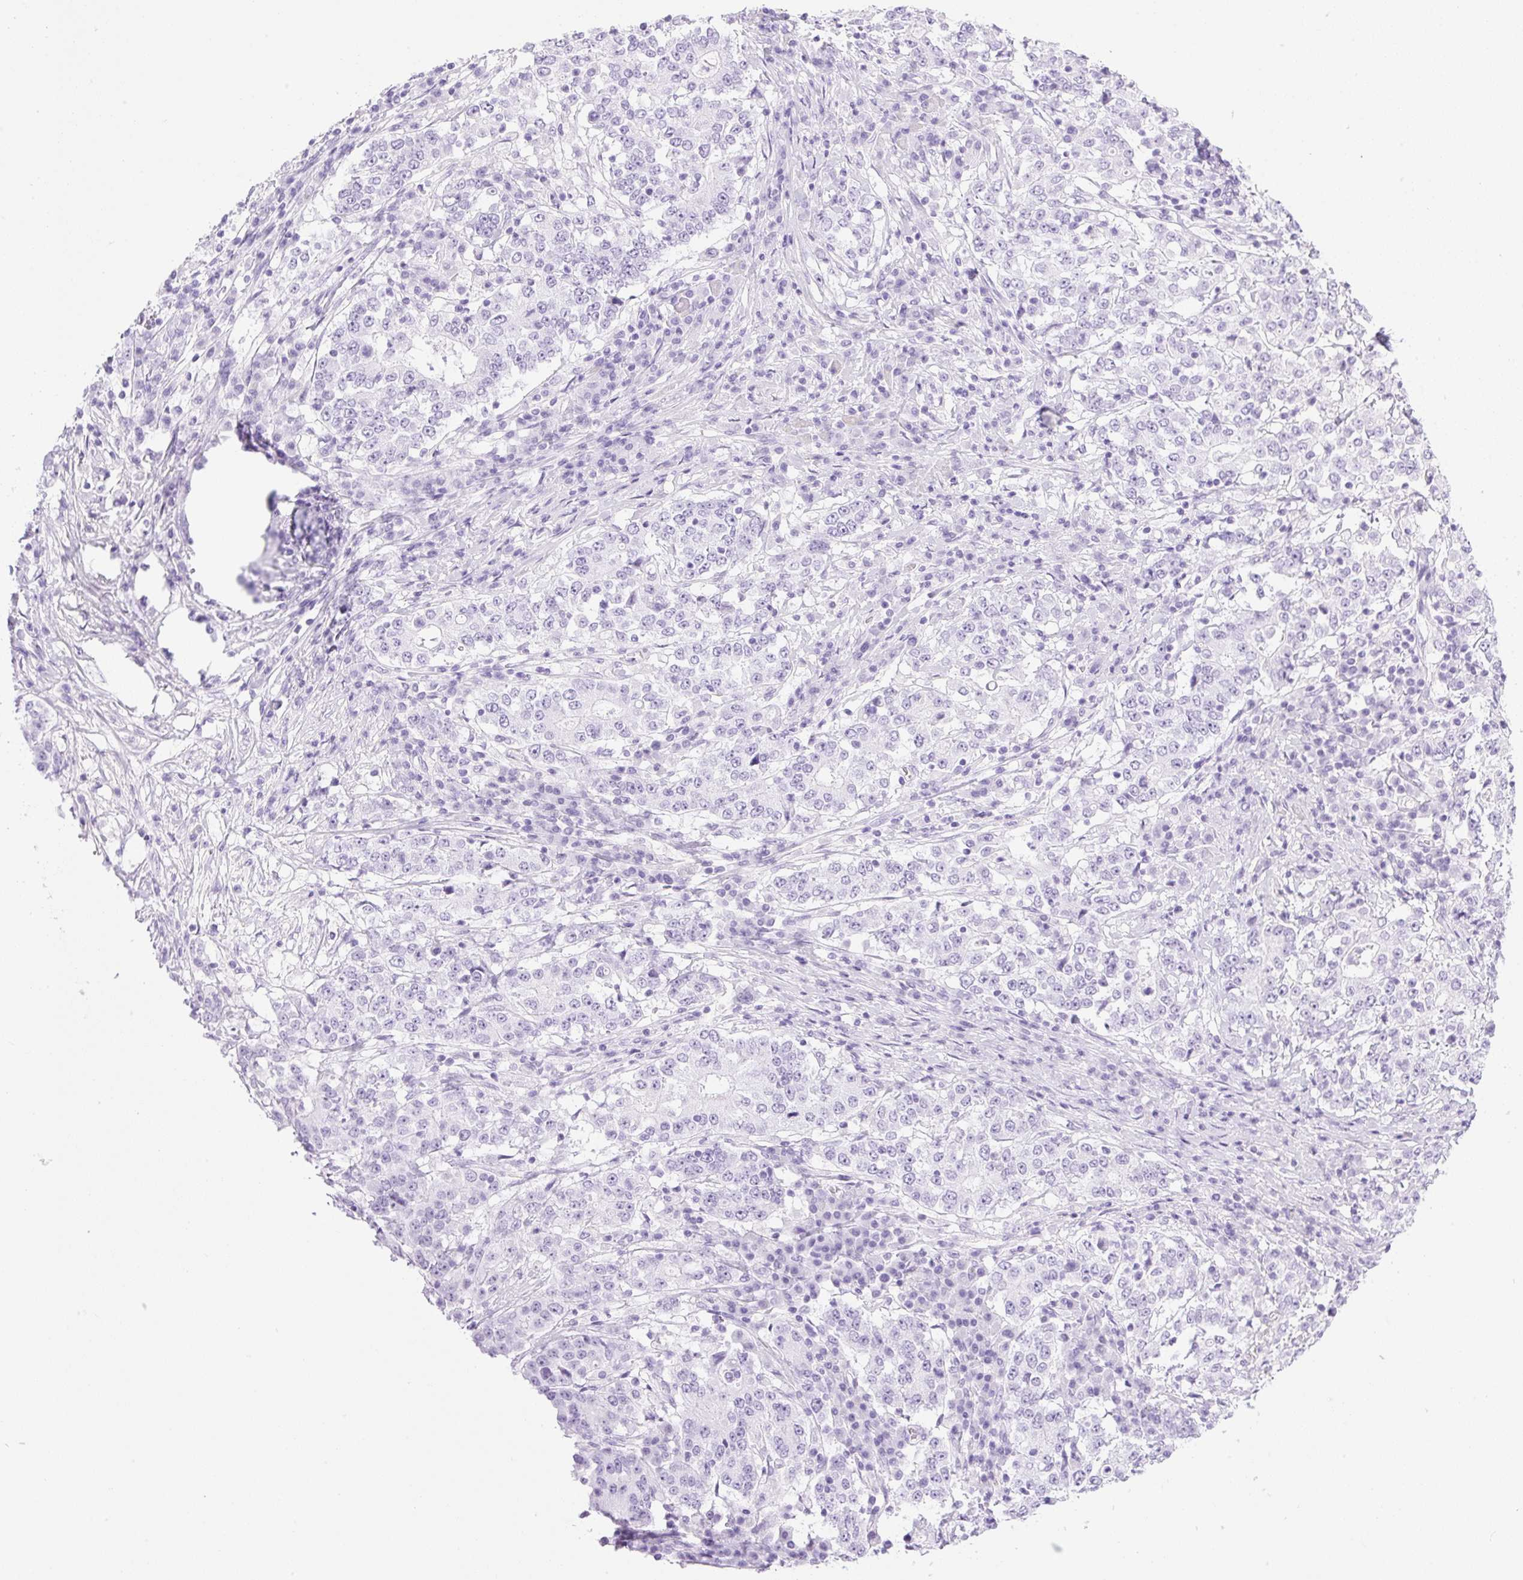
{"staining": {"intensity": "negative", "quantity": "none", "location": "none"}, "tissue": "stomach cancer", "cell_type": "Tumor cells", "image_type": "cancer", "snomed": [{"axis": "morphology", "description": "Adenocarcinoma, NOS"}, {"axis": "topography", "description": "Stomach"}], "caption": "Tumor cells show no significant positivity in stomach cancer (adenocarcinoma).", "gene": "SPRR4", "patient": {"sex": "male", "age": 59}}